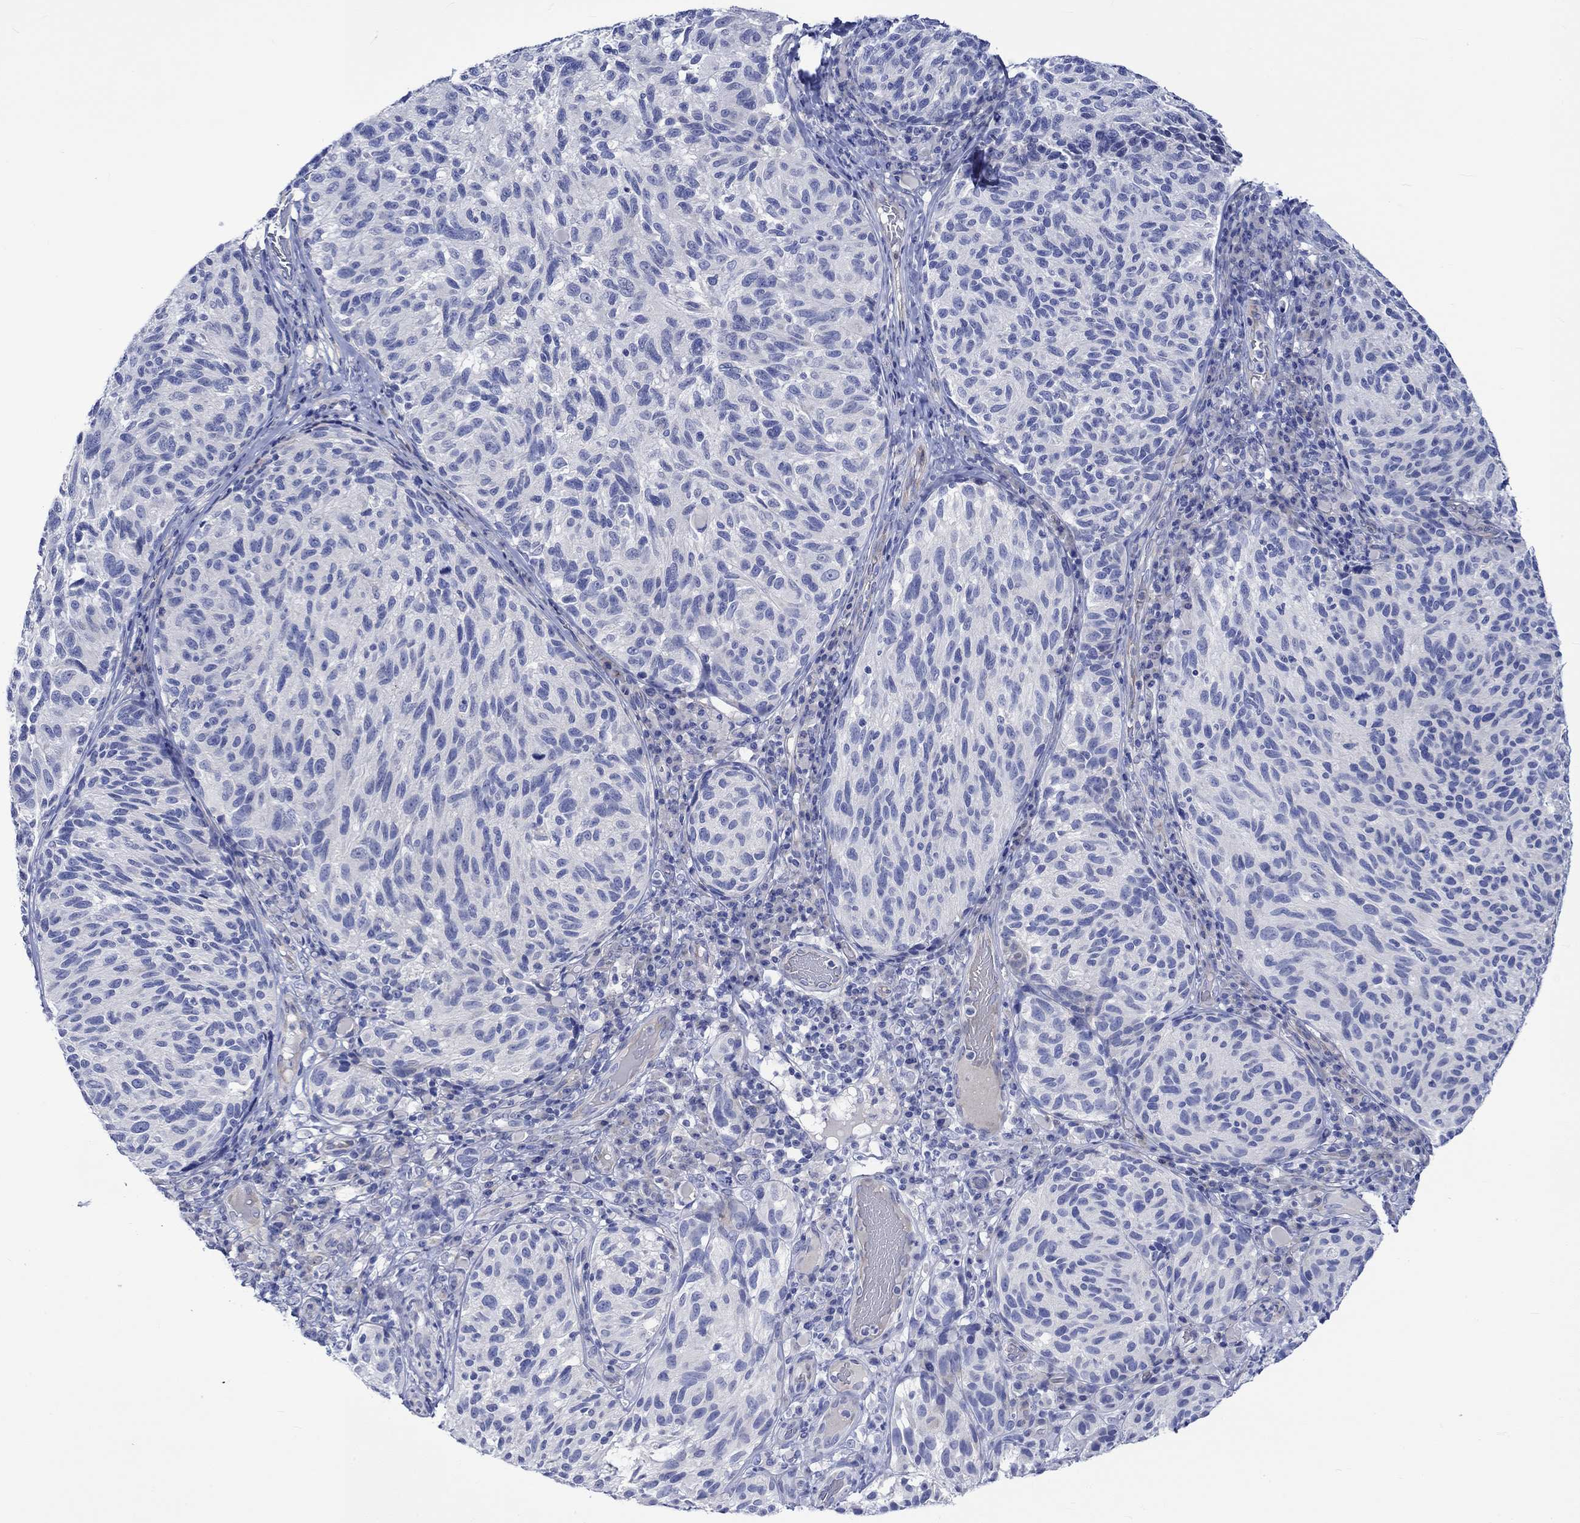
{"staining": {"intensity": "negative", "quantity": "none", "location": "none"}, "tissue": "melanoma", "cell_type": "Tumor cells", "image_type": "cancer", "snomed": [{"axis": "morphology", "description": "Malignant melanoma, NOS"}, {"axis": "topography", "description": "Skin"}], "caption": "A photomicrograph of human melanoma is negative for staining in tumor cells.", "gene": "NRIP3", "patient": {"sex": "female", "age": 73}}